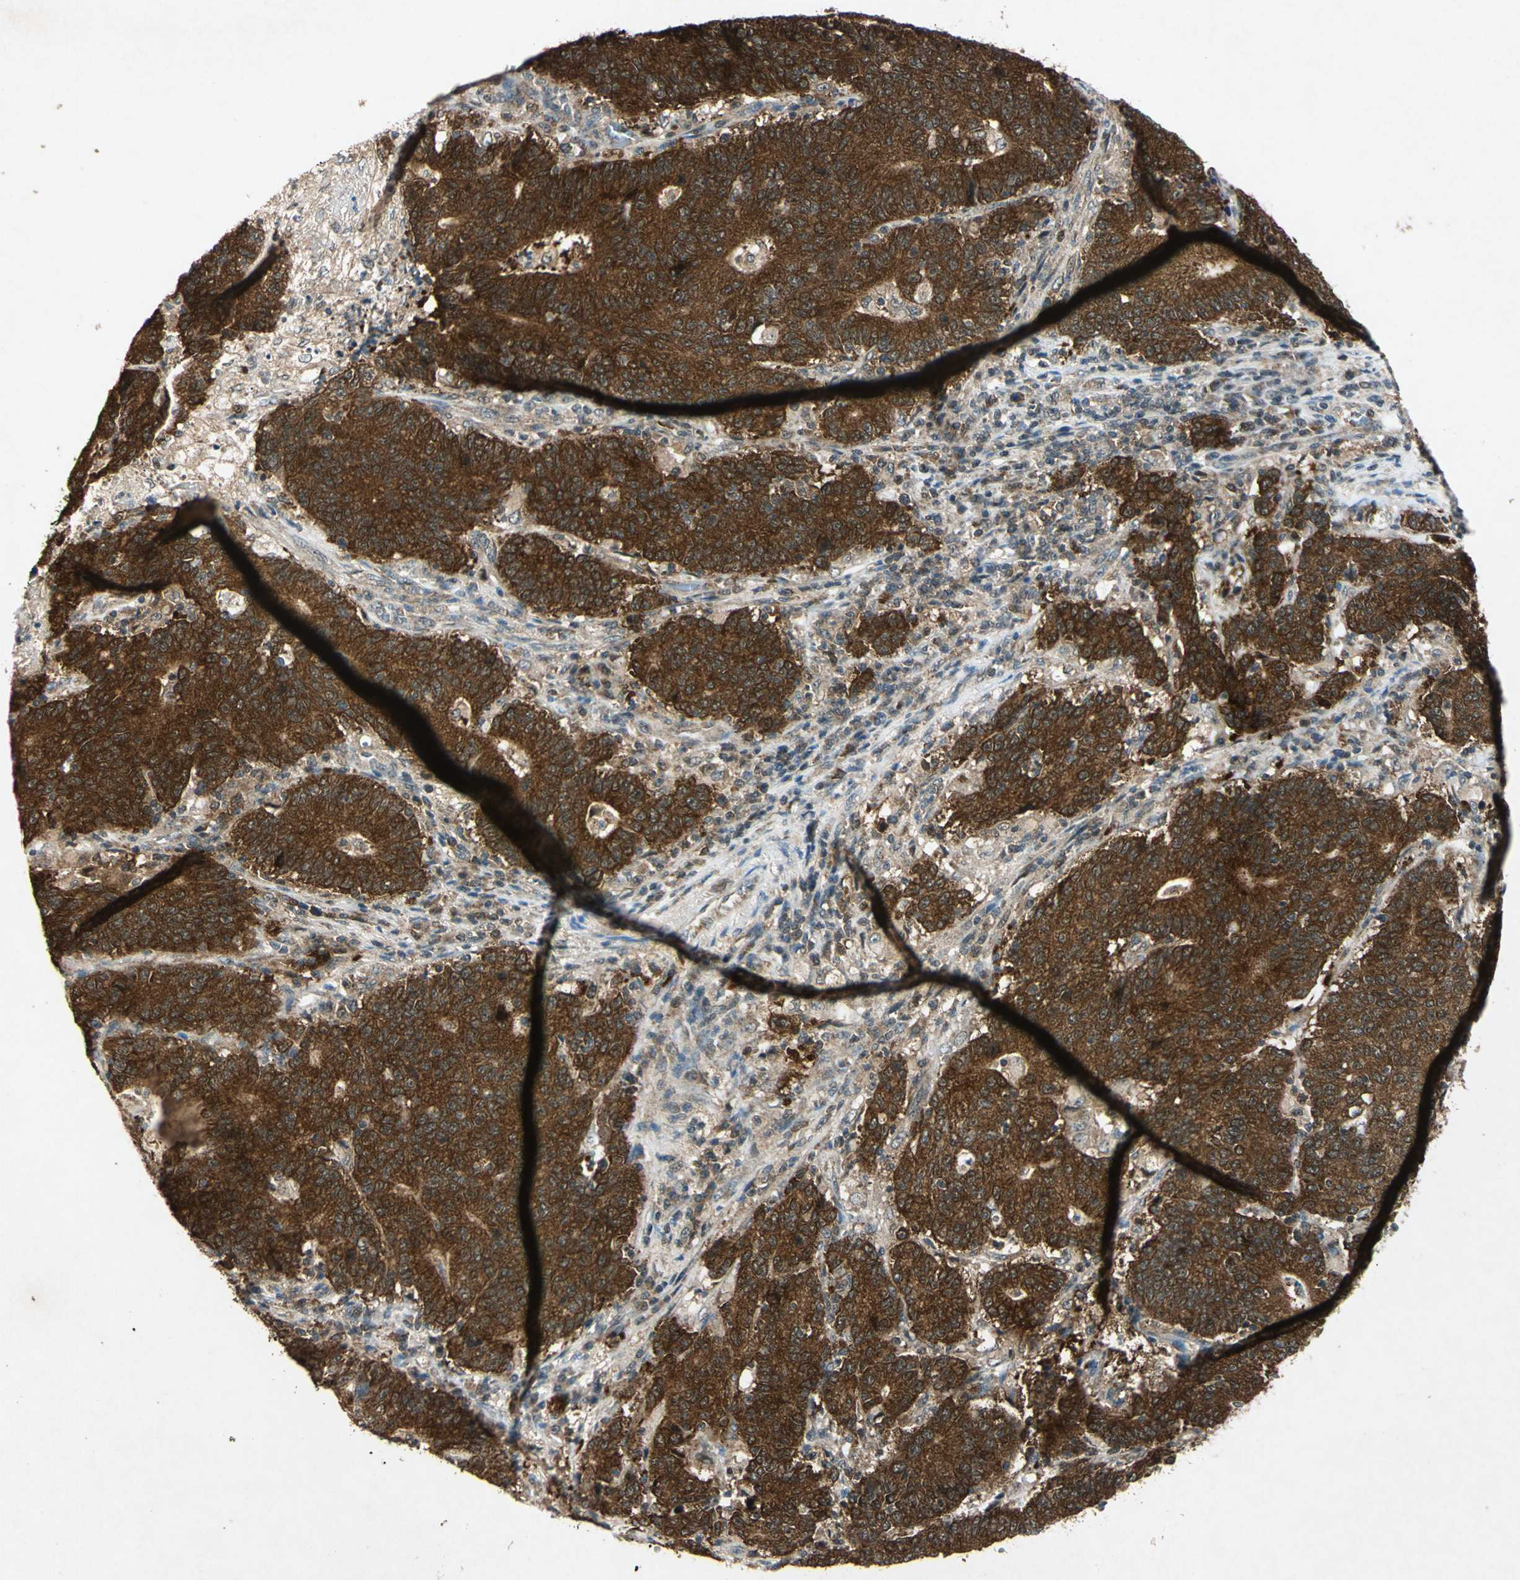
{"staining": {"intensity": "strong", "quantity": ">75%", "location": "cytoplasmic/membranous"}, "tissue": "colorectal cancer", "cell_type": "Tumor cells", "image_type": "cancer", "snomed": [{"axis": "morphology", "description": "Normal tissue, NOS"}, {"axis": "morphology", "description": "Adenocarcinoma, NOS"}, {"axis": "topography", "description": "Colon"}], "caption": "Colorectal cancer (adenocarcinoma) was stained to show a protein in brown. There is high levels of strong cytoplasmic/membranous expression in approximately >75% of tumor cells.", "gene": "AHSA1", "patient": {"sex": "female", "age": 75}}